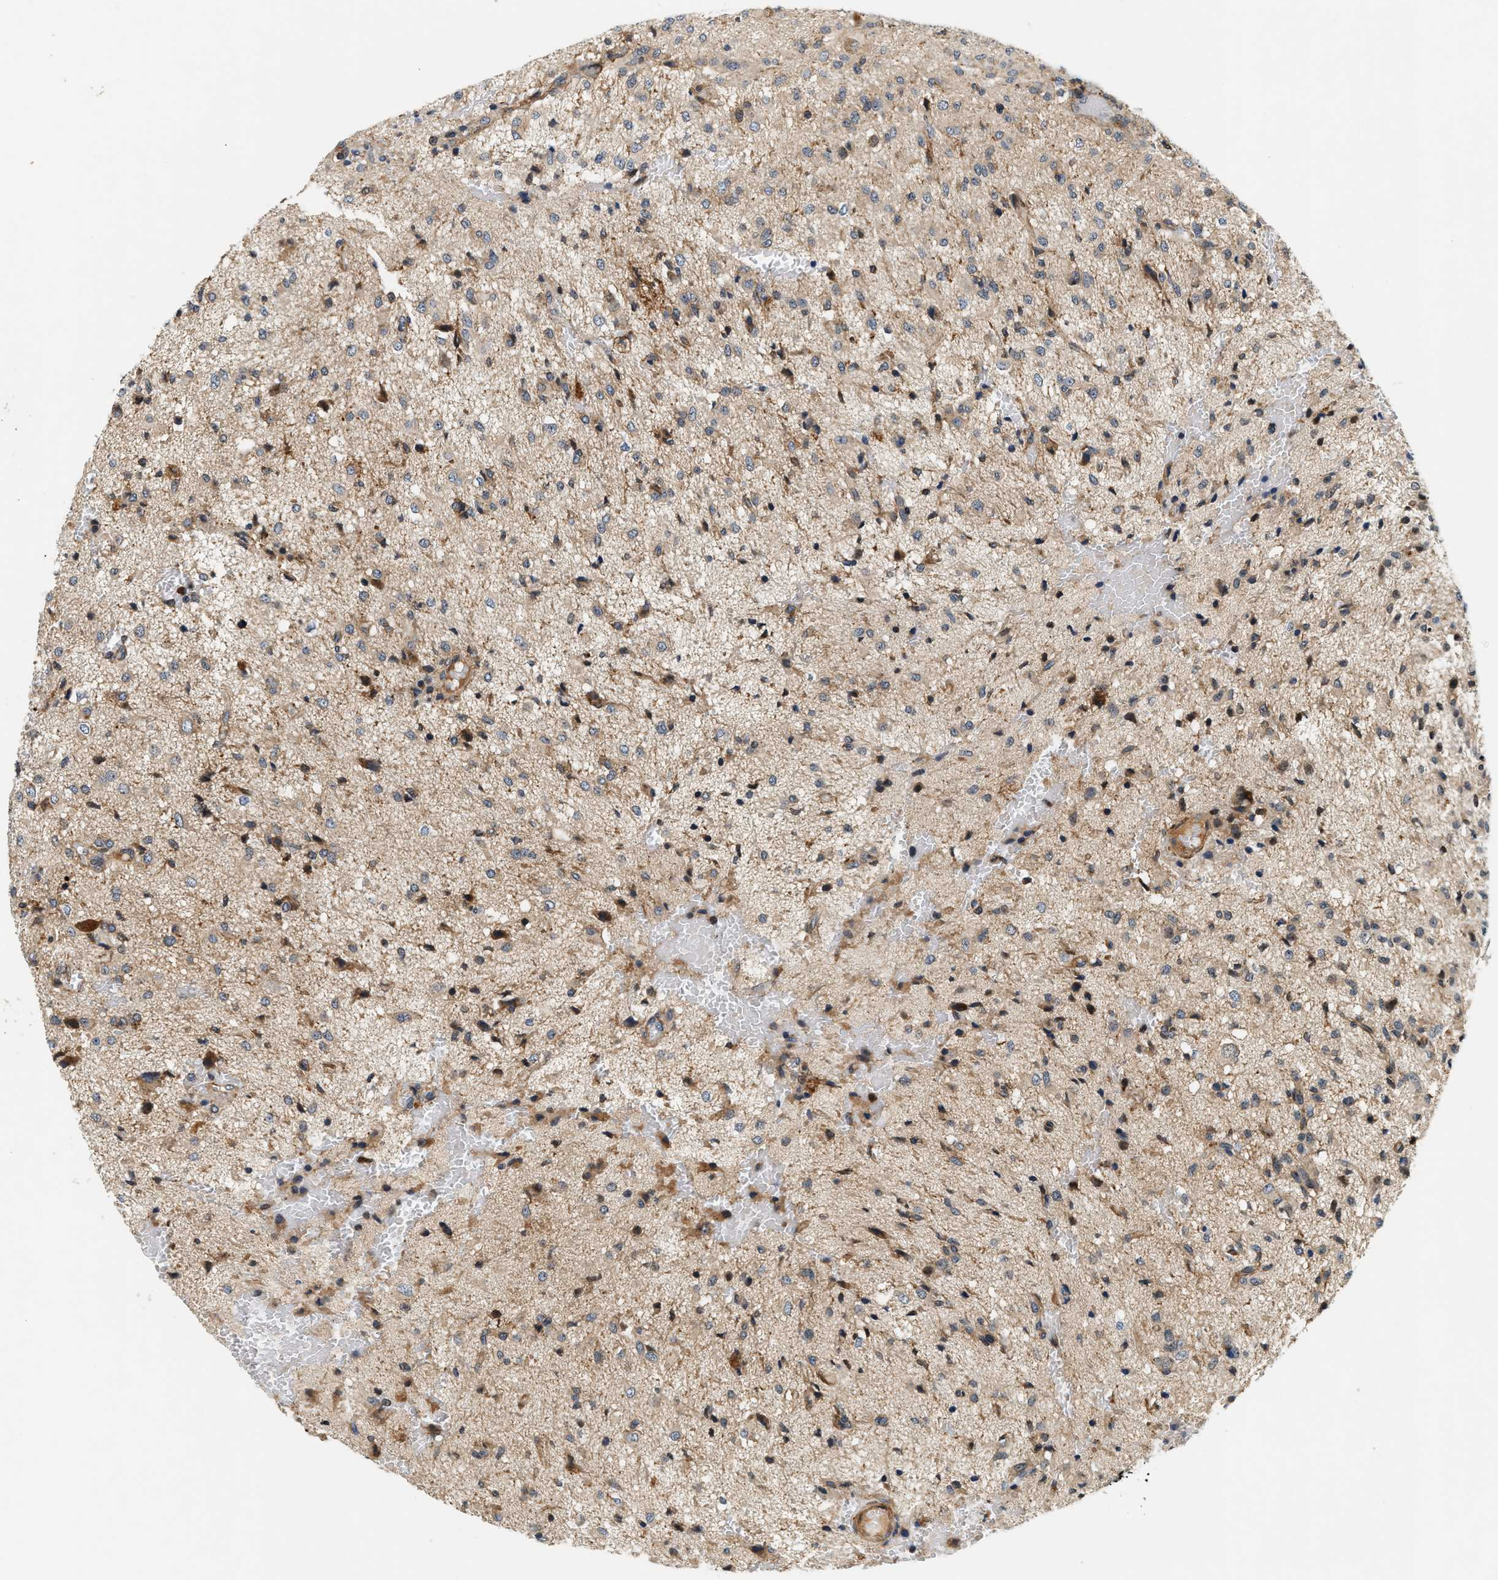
{"staining": {"intensity": "weak", "quantity": ">75%", "location": "cytoplasmic/membranous"}, "tissue": "glioma", "cell_type": "Tumor cells", "image_type": "cancer", "snomed": [{"axis": "morphology", "description": "Glioma, malignant, High grade"}, {"axis": "topography", "description": "Brain"}], "caption": "A photomicrograph of human glioma stained for a protein reveals weak cytoplasmic/membranous brown staining in tumor cells.", "gene": "SAMD9", "patient": {"sex": "female", "age": 59}}